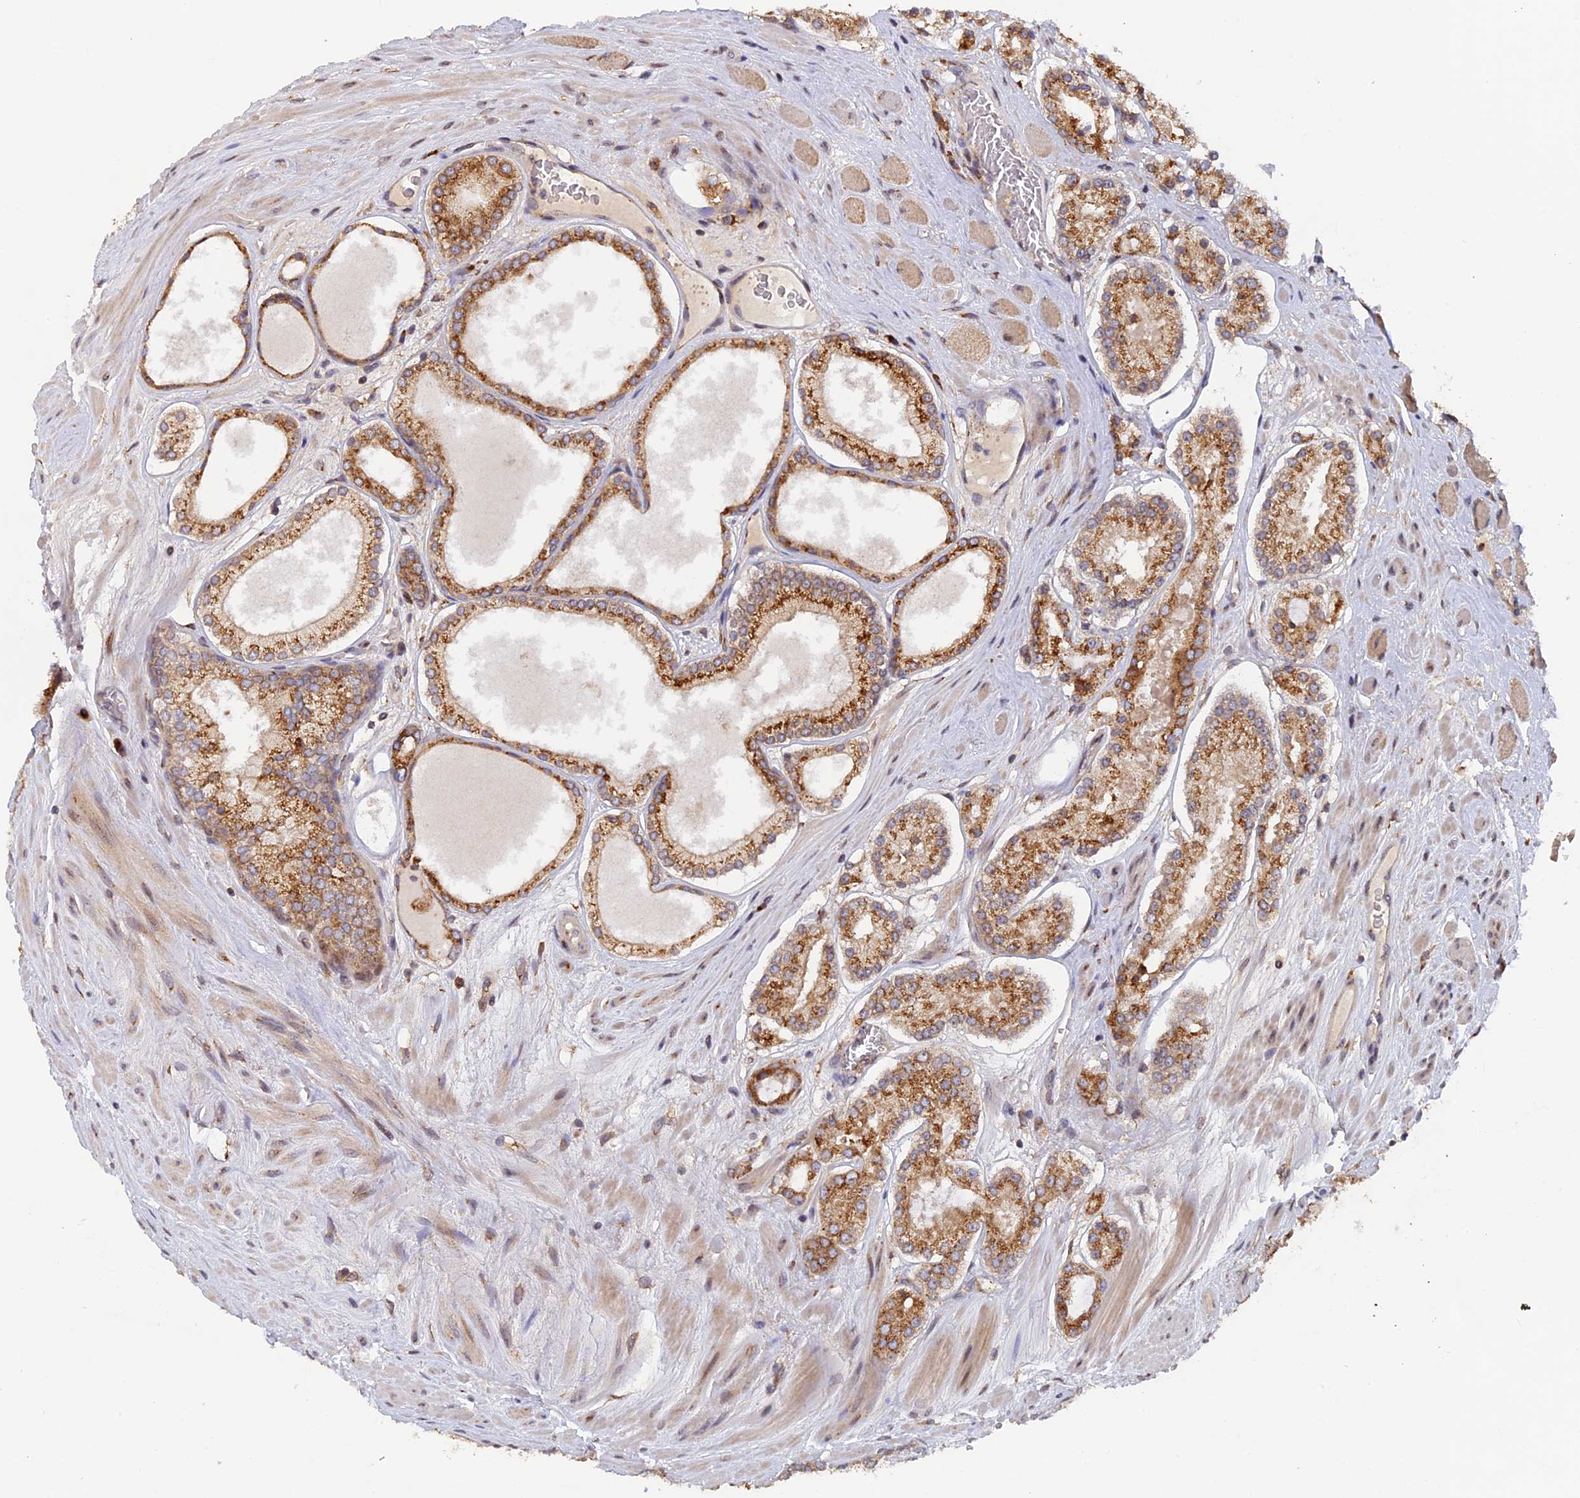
{"staining": {"intensity": "strong", "quantity": ">75%", "location": "cytoplasmic/membranous"}, "tissue": "prostate cancer", "cell_type": "Tumor cells", "image_type": "cancer", "snomed": [{"axis": "morphology", "description": "Adenocarcinoma, High grade"}, {"axis": "topography", "description": "Prostate"}], "caption": "High-power microscopy captured an IHC image of prostate cancer, revealing strong cytoplasmic/membranous positivity in approximately >75% of tumor cells. Using DAB (3,3'-diaminobenzidine) (brown) and hematoxylin (blue) stains, captured at high magnification using brightfield microscopy.", "gene": "SNX17", "patient": {"sex": "male", "age": 67}}